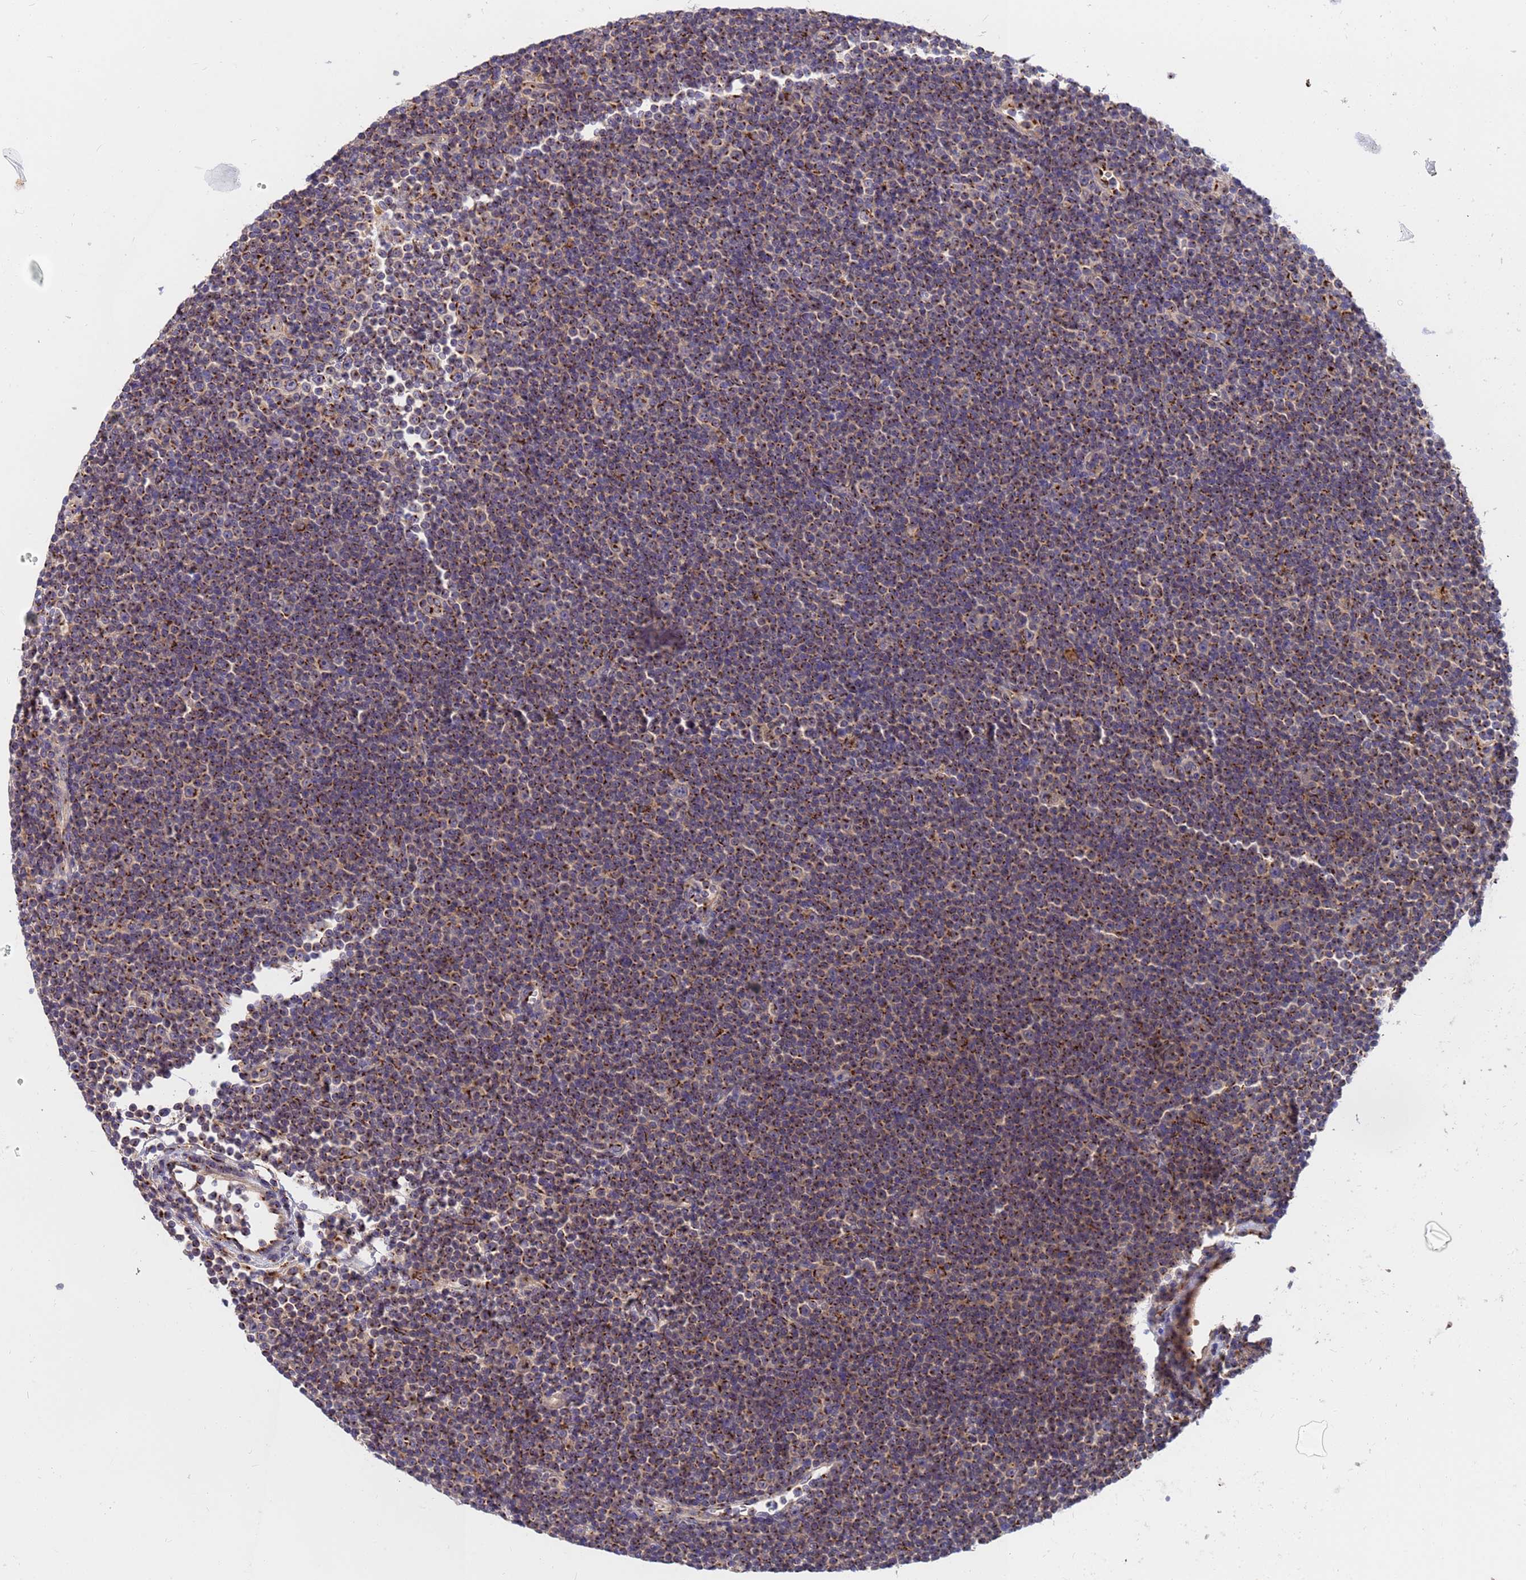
{"staining": {"intensity": "moderate", "quantity": ">75%", "location": "cytoplasmic/membranous"}, "tissue": "lymphoma", "cell_type": "Tumor cells", "image_type": "cancer", "snomed": [{"axis": "morphology", "description": "Malignant lymphoma, non-Hodgkin's type, Low grade"}, {"axis": "topography", "description": "Lymph node"}], "caption": "Lymphoma stained for a protein (brown) reveals moderate cytoplasmic/membranous positive positivity in approximately >75% of tumor cells.", "gene": "HPS3", "patient": {"sex": "female", "age": 67}}